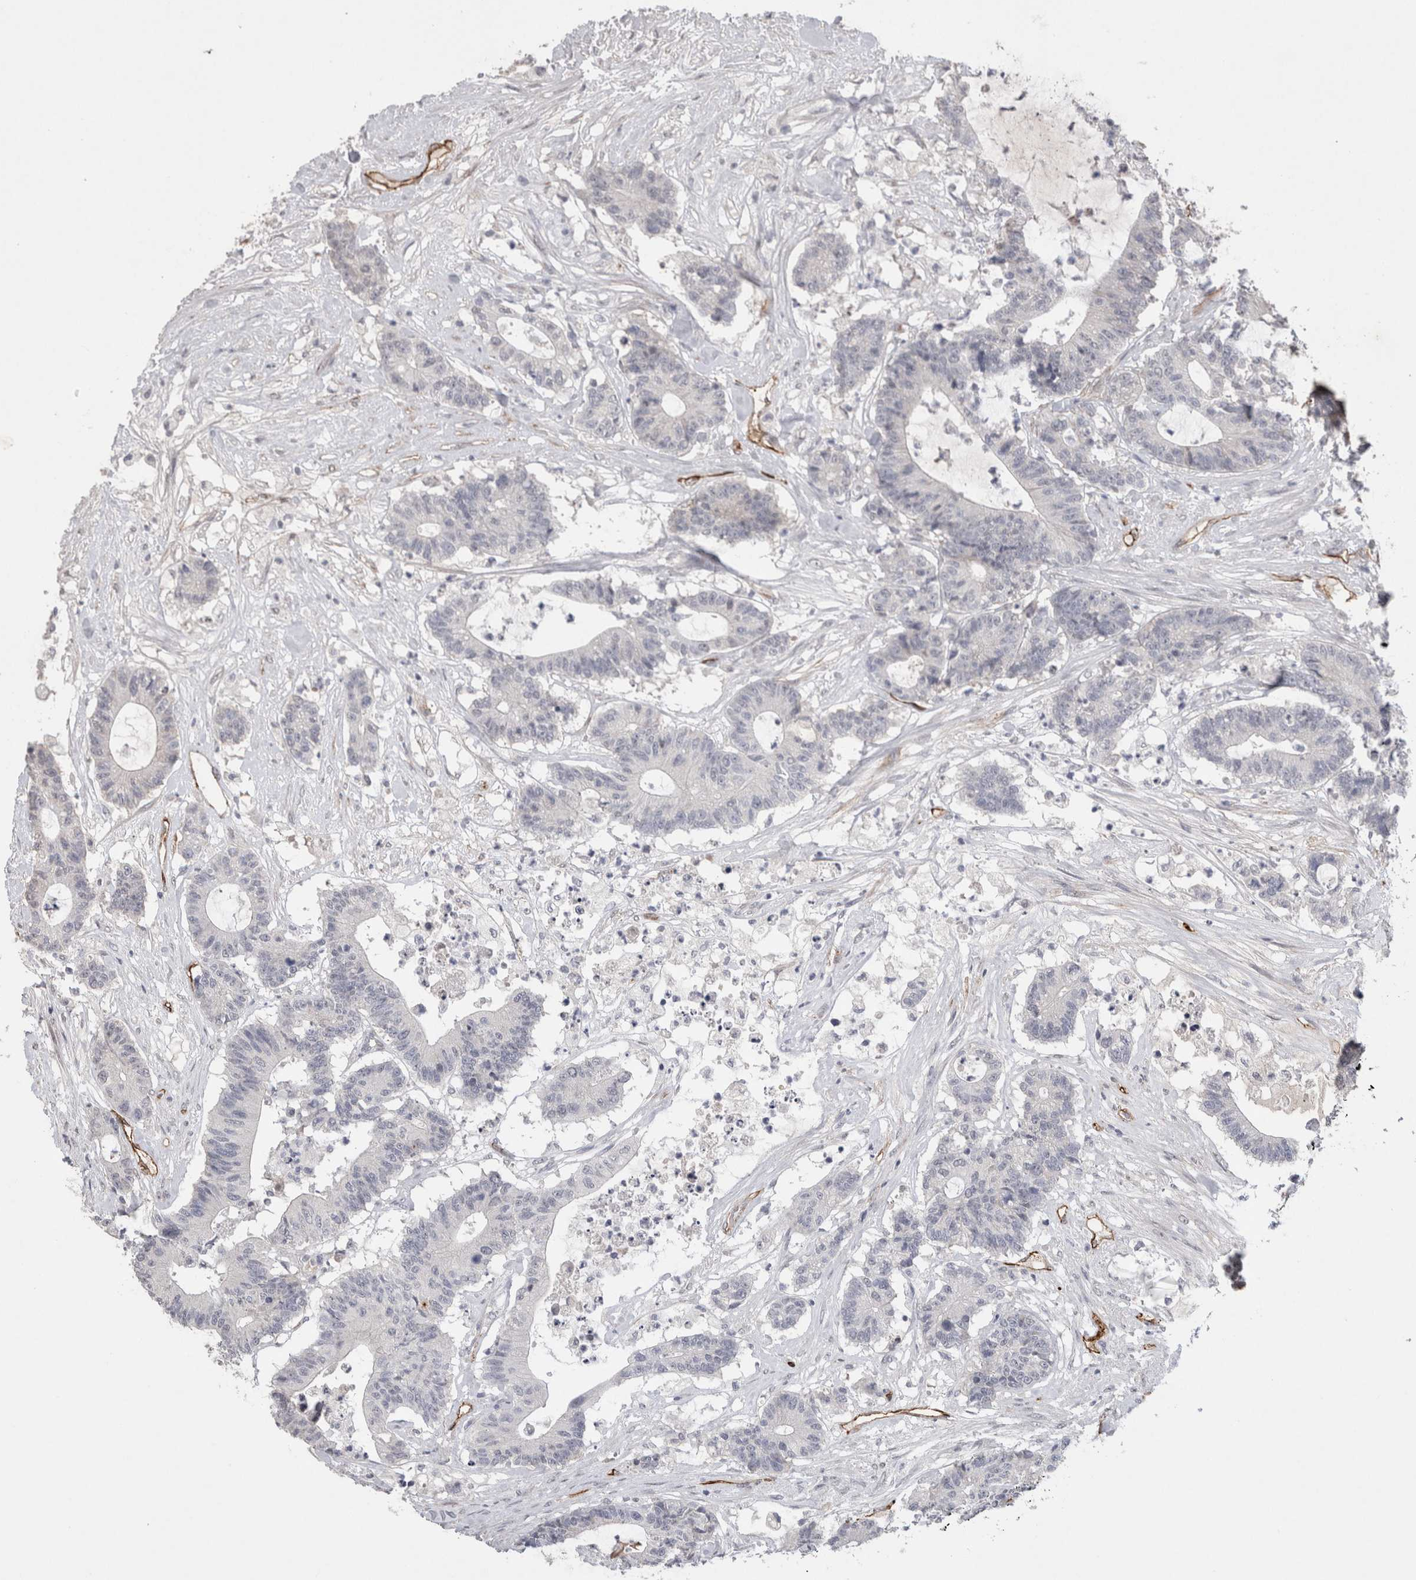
{"staining": {"intensity": "negative", "quantity": "none", "location": "none"}, "tissue": "colorectal cancer", "cell_type": "Tumor cells", "image_type": "cancer", "snomed": [{"axis": "morphology", "description": "Adenocarcinoma, NOS"}, {"axis": "topography", "description": "Colon"}], "caption": "Colorectal cancer (adenocarcinoma) was stained to show a protein in brown. There is no significant expression in tumor cells.", "gene": "CDH13", "patient": {"sex": "female", "age": 84}}